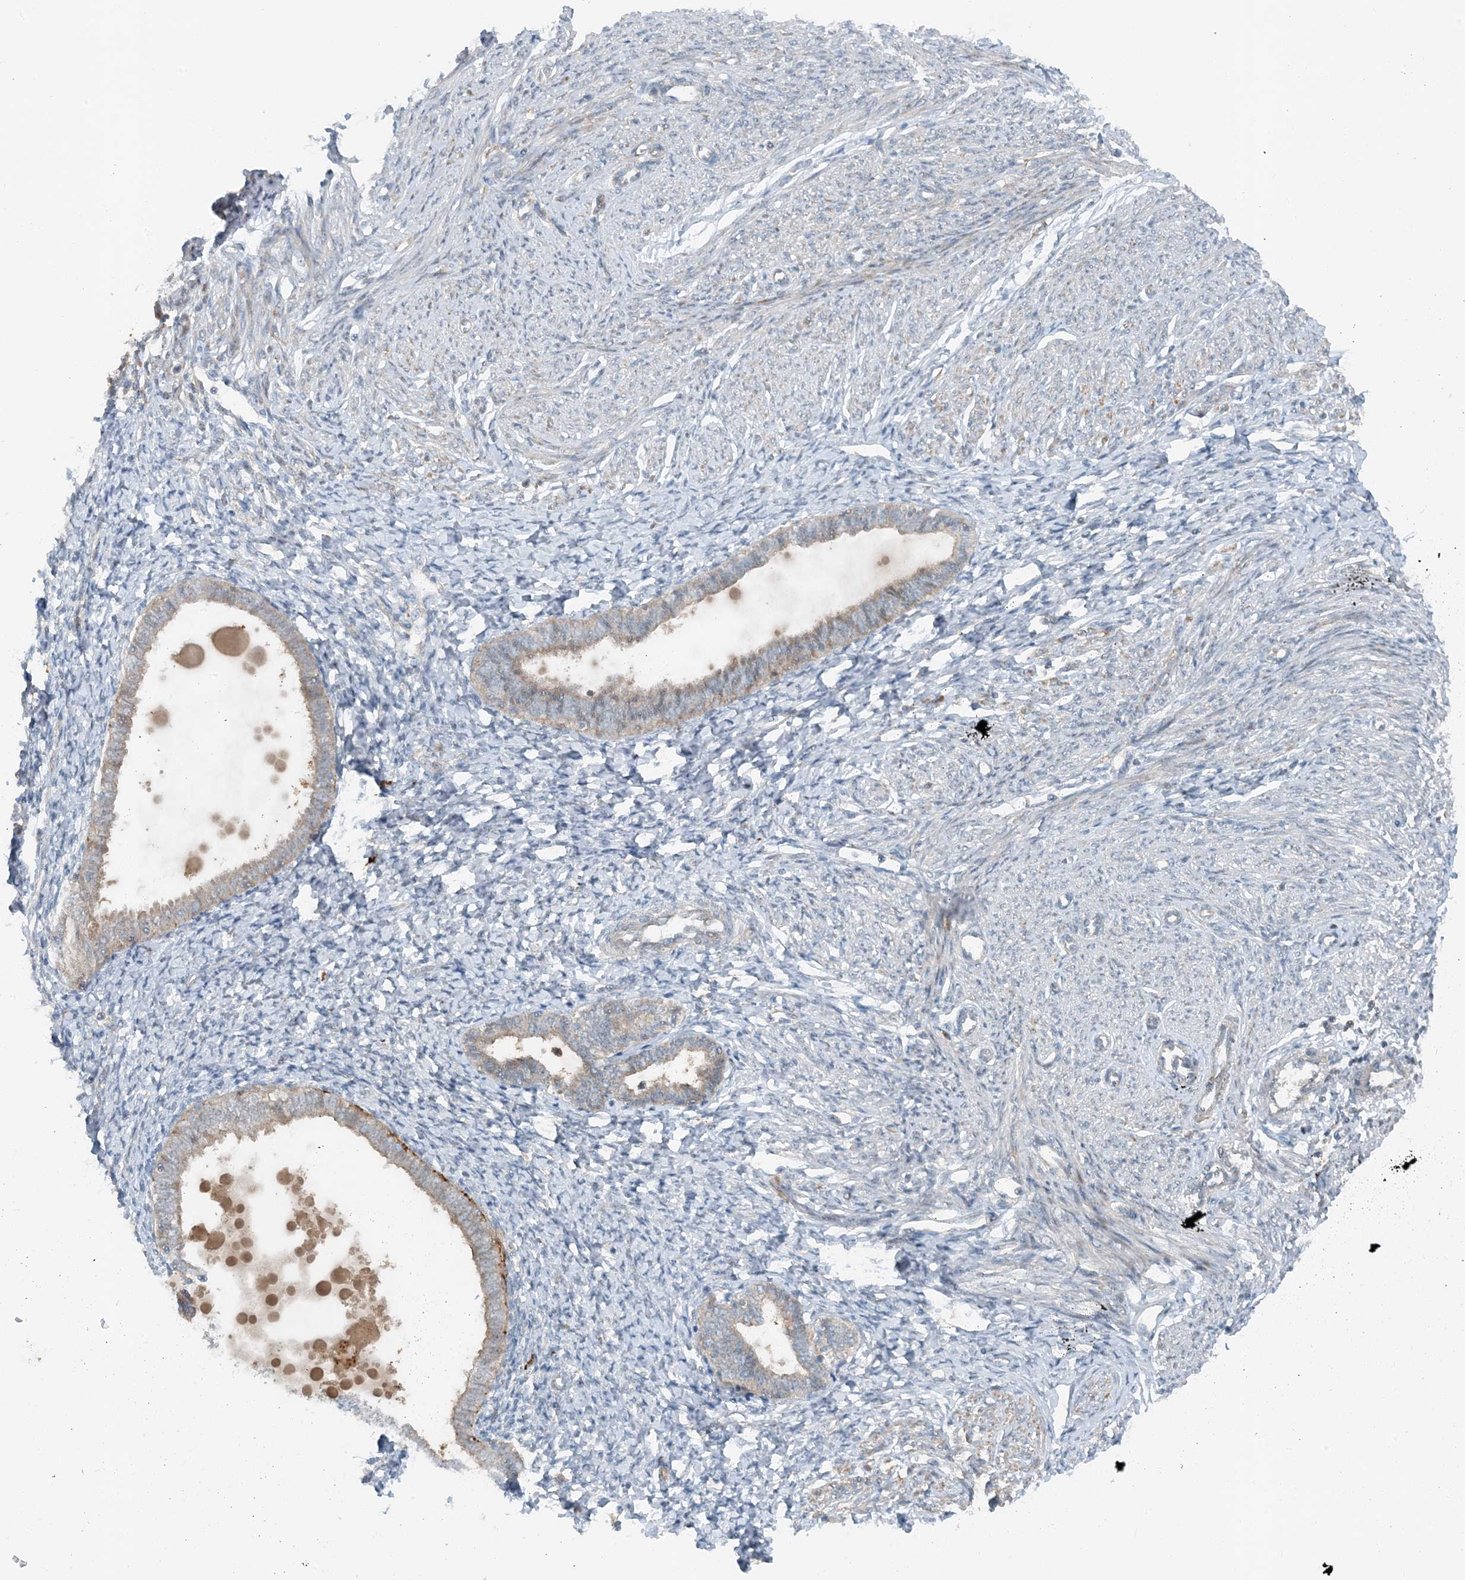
{"staining": {"intensity": "negative", "quantity": "none", "location": "none"}, "tissue": "endometrium", "cell_type": "Cells in endometrial stroma", "image_type": "normal", "snomed": [{"axis": "morphology", "description": "Normal tissue, NOS"}, {"axis": "topography", "description": "Endometrium"}], "caption": "Immunohistochemical staining of unremarkable endometrium shows no significant staining in cells in endometrial stroma.", "gene": "MITD1", "patient": {"sex": "female", "age": 72}}